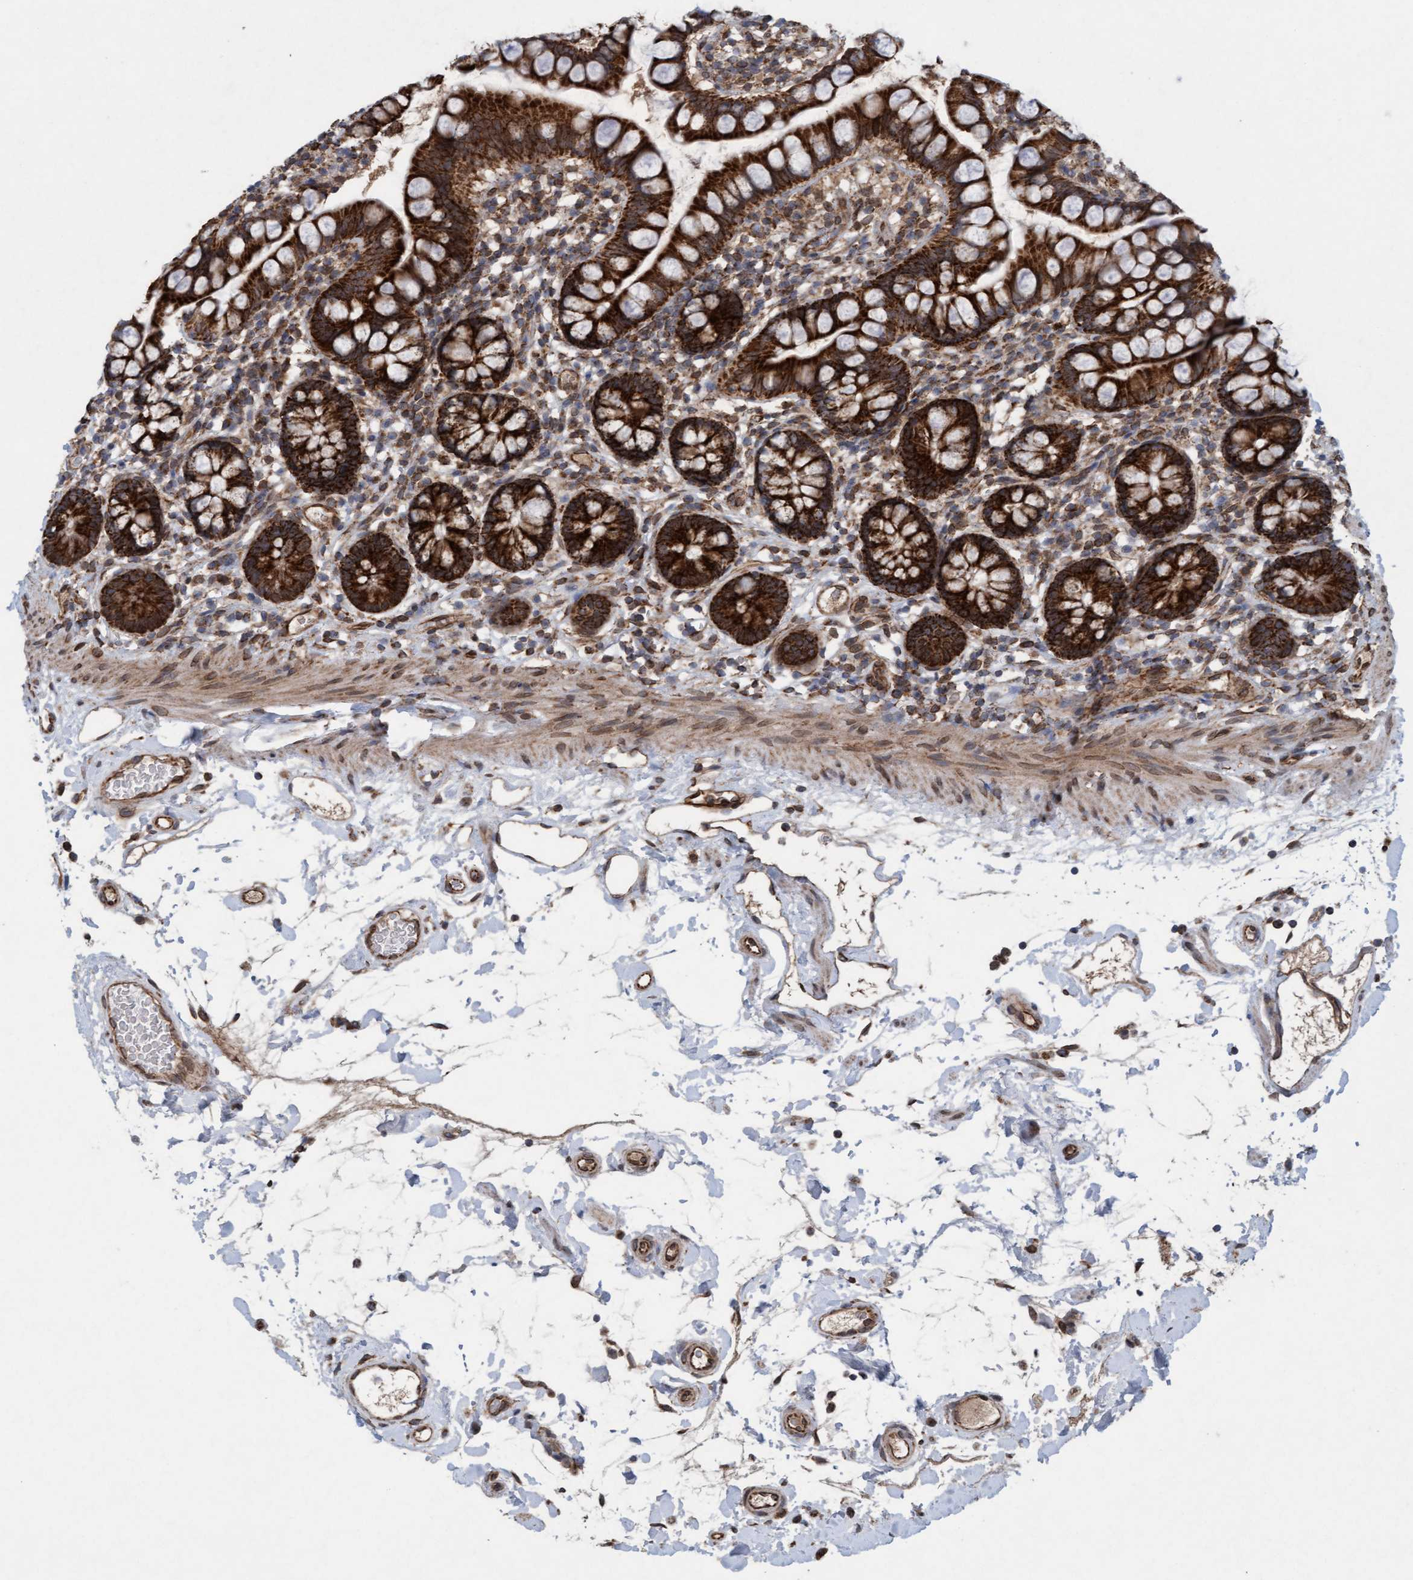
{"staining": {"intensity": "strong", "quantity": ">75%", "location": "cytoplasmic/membranous"}, "tissue": "small intestine", "cell_type": "Glandular cells", "image_type": "normal", "snomed": [{"axis": "morphology", "description": "Normal tissue, NOS"}, {"axis": "topography", "description": "Small intestine"}], "caption": "The image reveals a brown stain indicating the presence of a protein in the cytoplasmic/membranous of glandular cells in small intestine.", "gene": "MRPS23", "patient": {"sex": "female", "age": 84}}